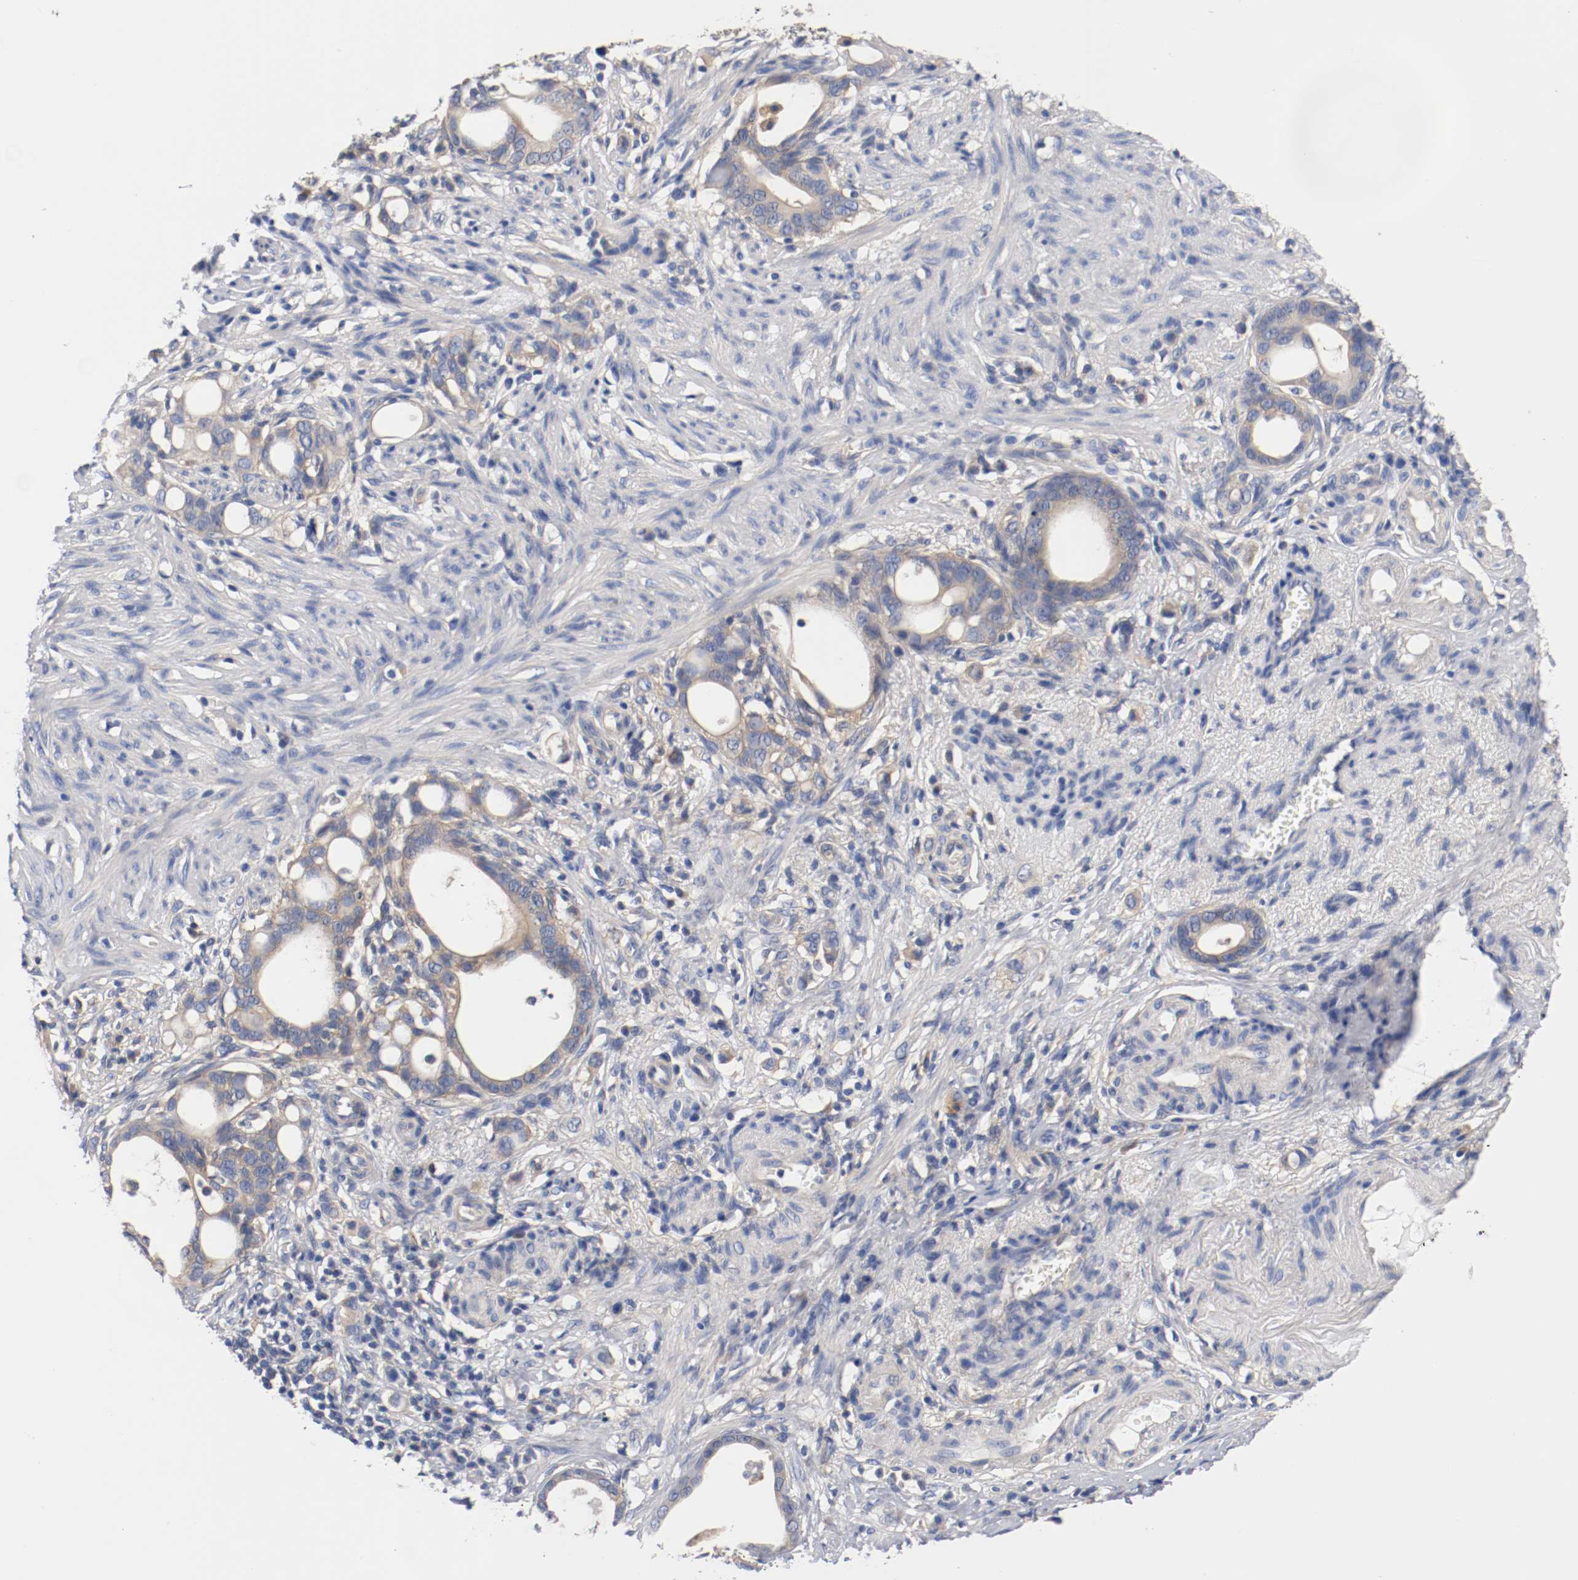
{"staining": {"intensity": "weak", "quantity": ">75%", "location": "cytoplasmic/membranous"}, "tissue": "stomach cancer", "cell_type": "Tumor cells", "image_type": "cancer", "snomed": [{"axis": "morphology", "description": "Adenocarcinoma, NOS"}, {"axis": "topography", "description": "Stomach"}], "caption": "IHC (DAB (3,3'-diaminobenzidine)) staining of human stomach cancer (adenocarcinoma) demonstrates weak cytoplasmic/membranous protein expression in about >75% of tumor cells.", "gene": "HGS", "patient": {"sex": "female", "age": 75}}